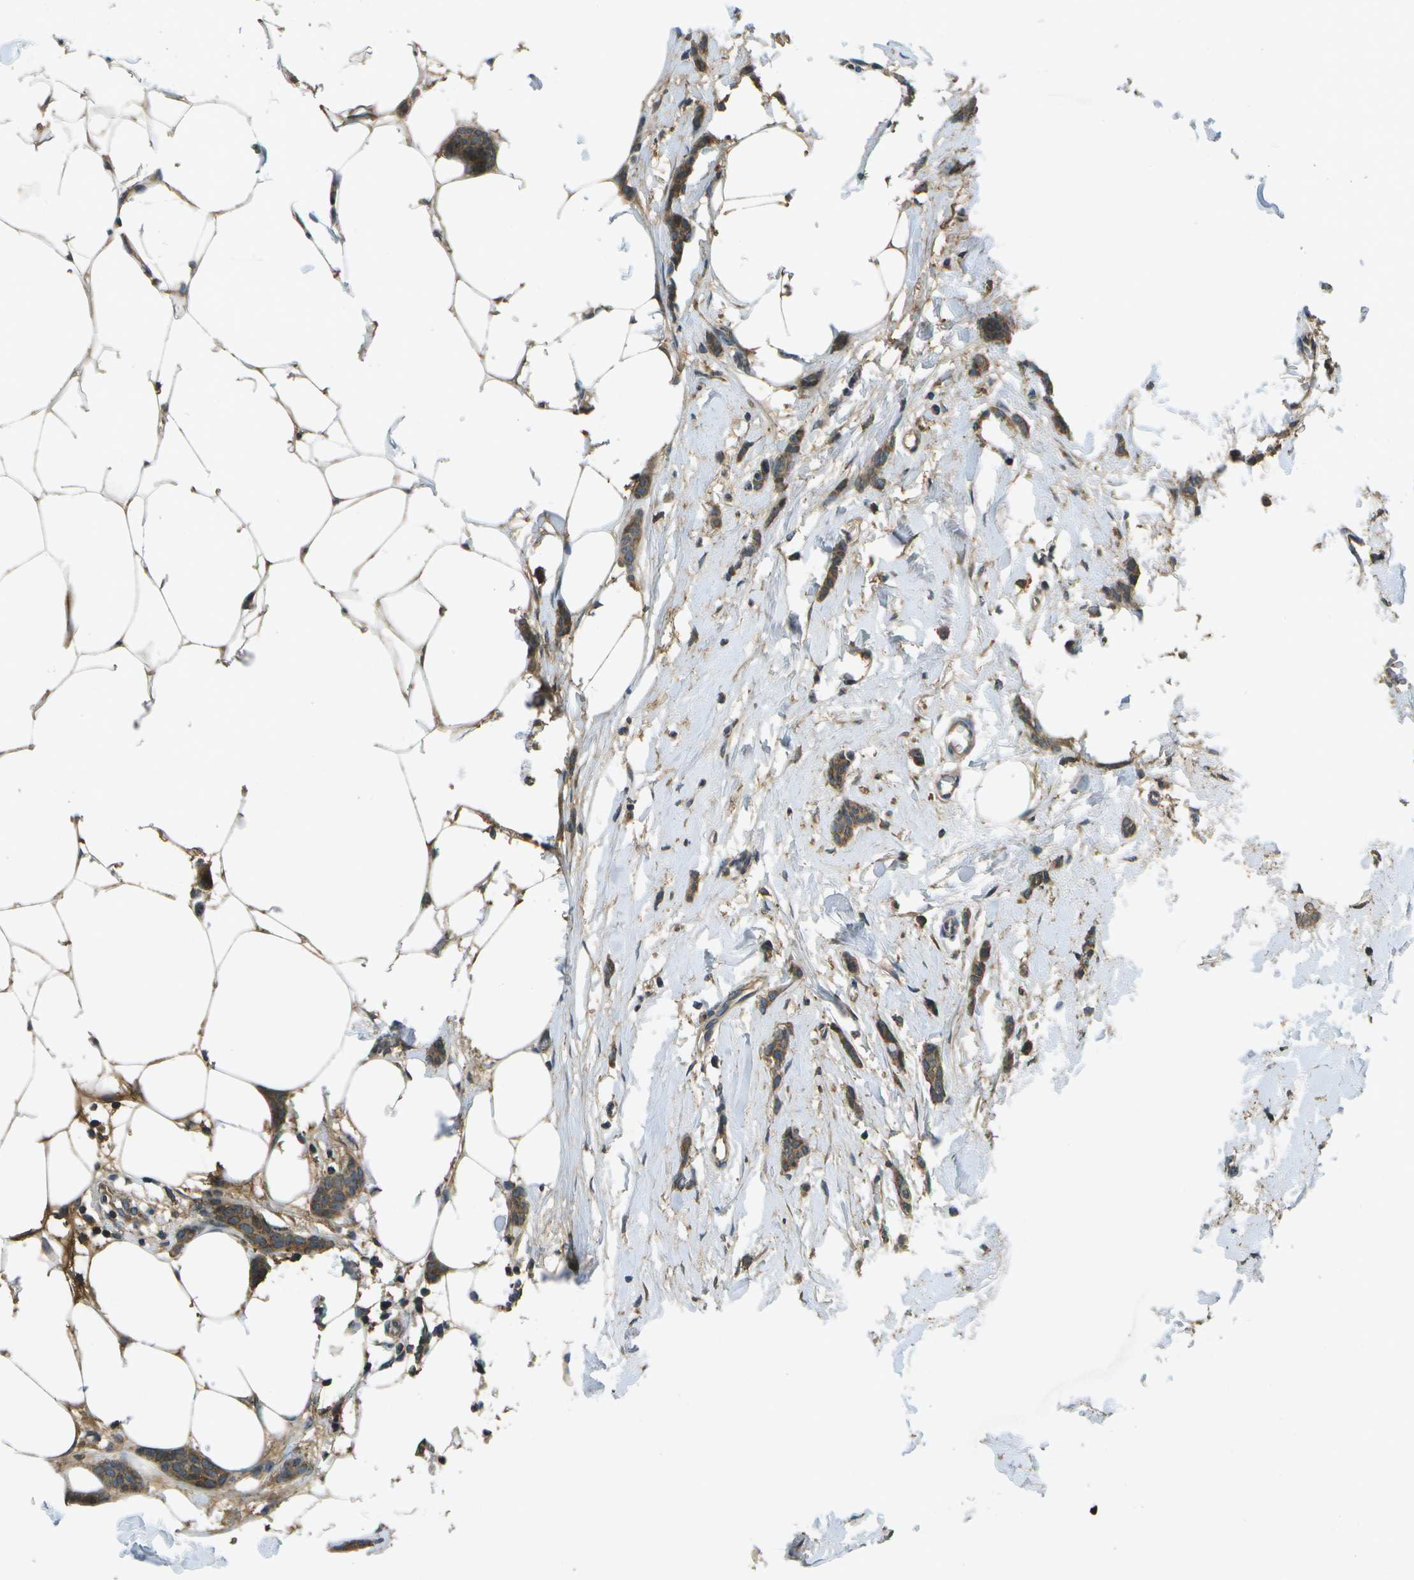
{"staining": {"intensity": "moderate", "quantity": ">75%", "location": "cytoplasmic/membranous"}, "tissue": "breast cancer", "cell_type": "Tumor cells", "image_type": "cancer", "snomed": [{"axis": "morphology", "description": "Lobular carcinoma"}, {"axis": "topography", "description": "Skin"}, {"axis": "topography", "description": "Breast"}], "caption": "A photomicrograph of lobular carcinoma (breast) stained for a protein shows moderate cytoplasmic/membranous brown staining in tumor cells. The staining is performed using DAB (3,3'-diaminobenzidine) brown chromogen to label protein expression. The nuclei are counter-stained blue using hematoxylin.", "gene": "HFE", "patient": {"sex": "female", "age": 46}}